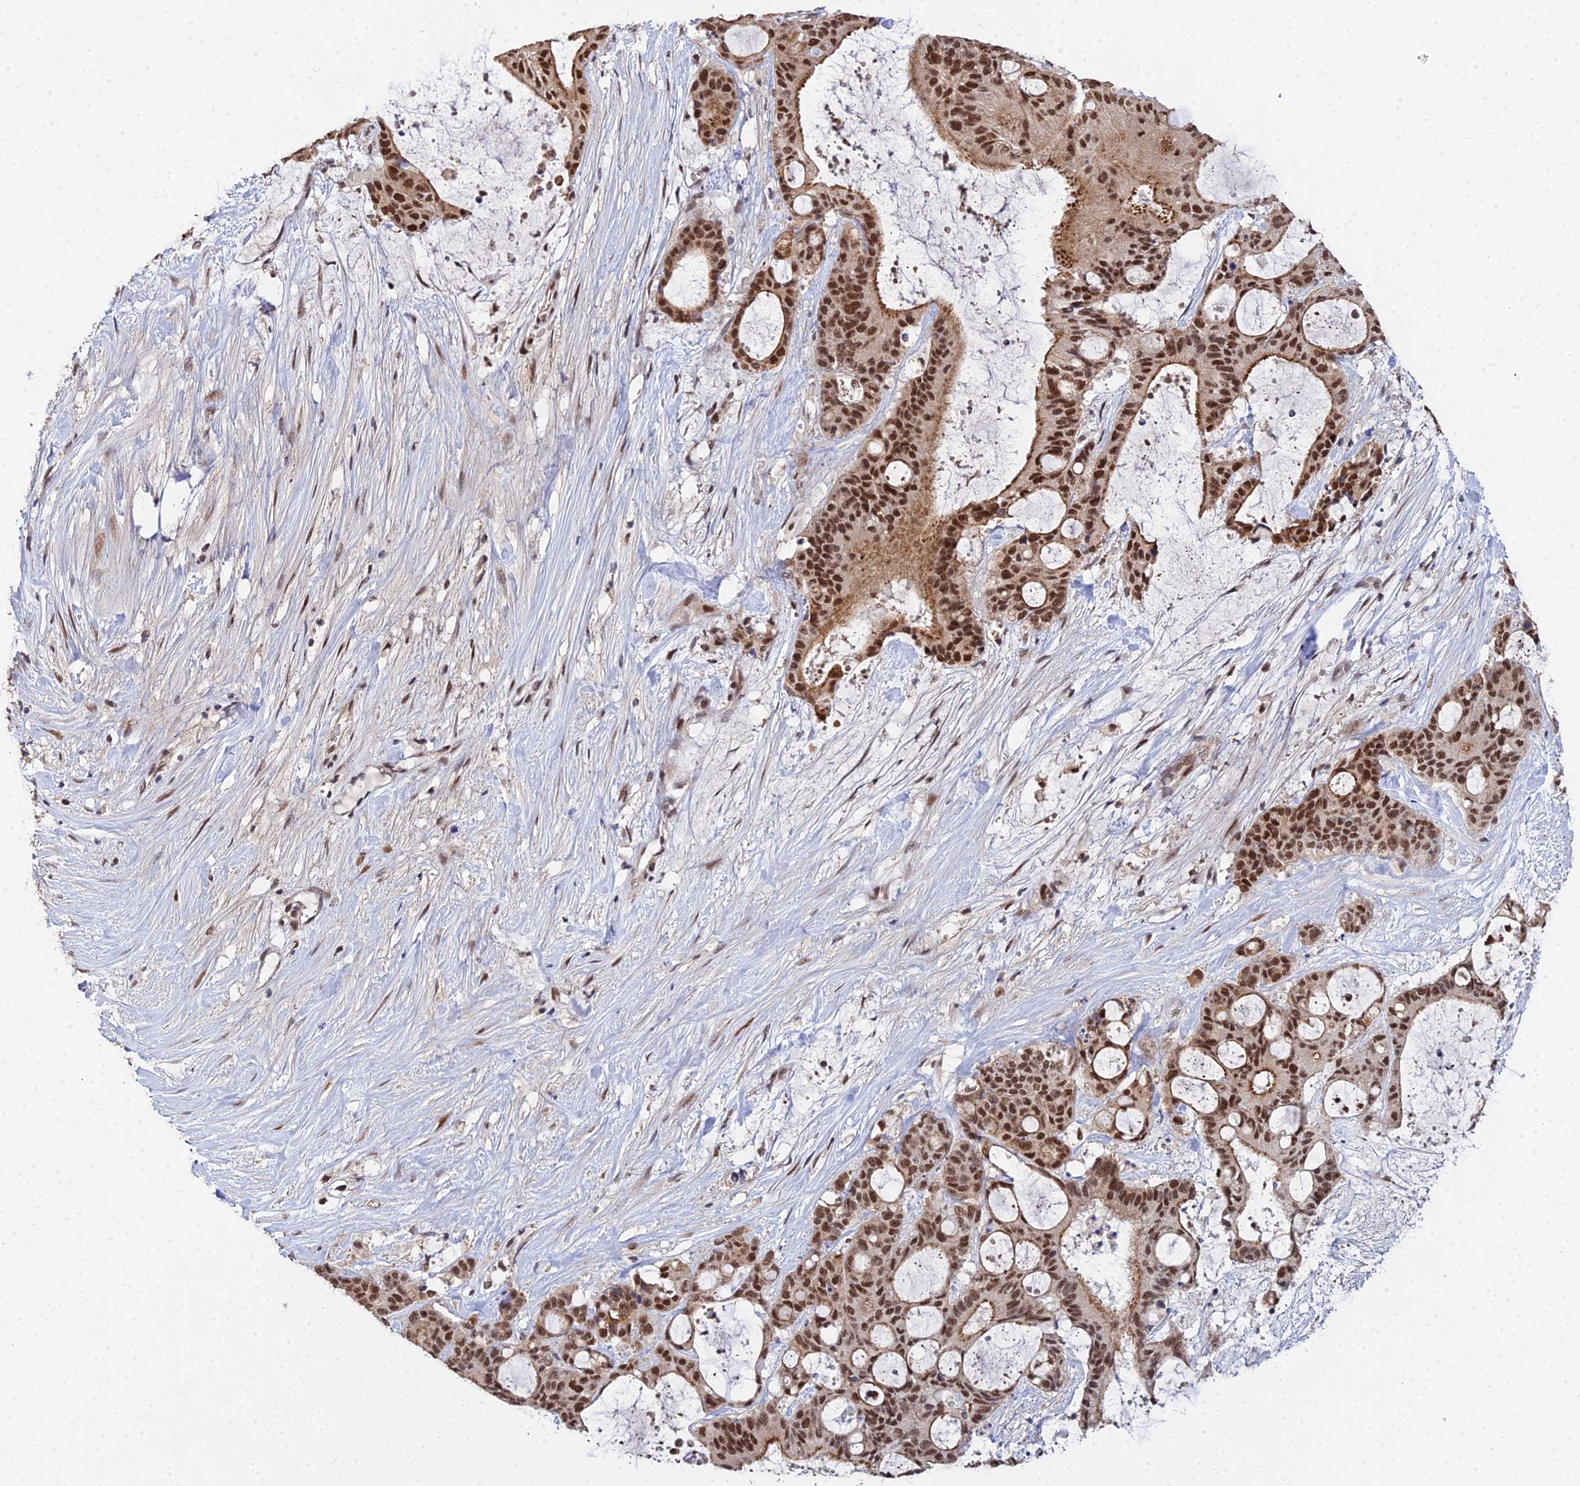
{"staining": {"intensity": "strong", "quantity": ">75%", "location": "cytoplasmic/membranous,nuclear"}, "tissue": "liver cancer", "cell_type": "Tumor cells", "image_type": "cancer", "snomed": [{"axis": "morphology", "description": "Normal tissue, NOS"}, {"axis": "morphology", "description": "Cholangiocarcinoma"}, {"axis": "topography", "description": "Liver"}, {"axis": "topography", "description": "Peripheral nerve tissue"}], "caption": "Protein staining of cholangiocarcinoma (liver) tissue reveals strong cytoplasmic/membranous and nuclear staining in about >75% of tumor cells. Nuclei are stained in blue.", "gene": "ERCC5", "patient": {"sex": "female", "age": 73}}